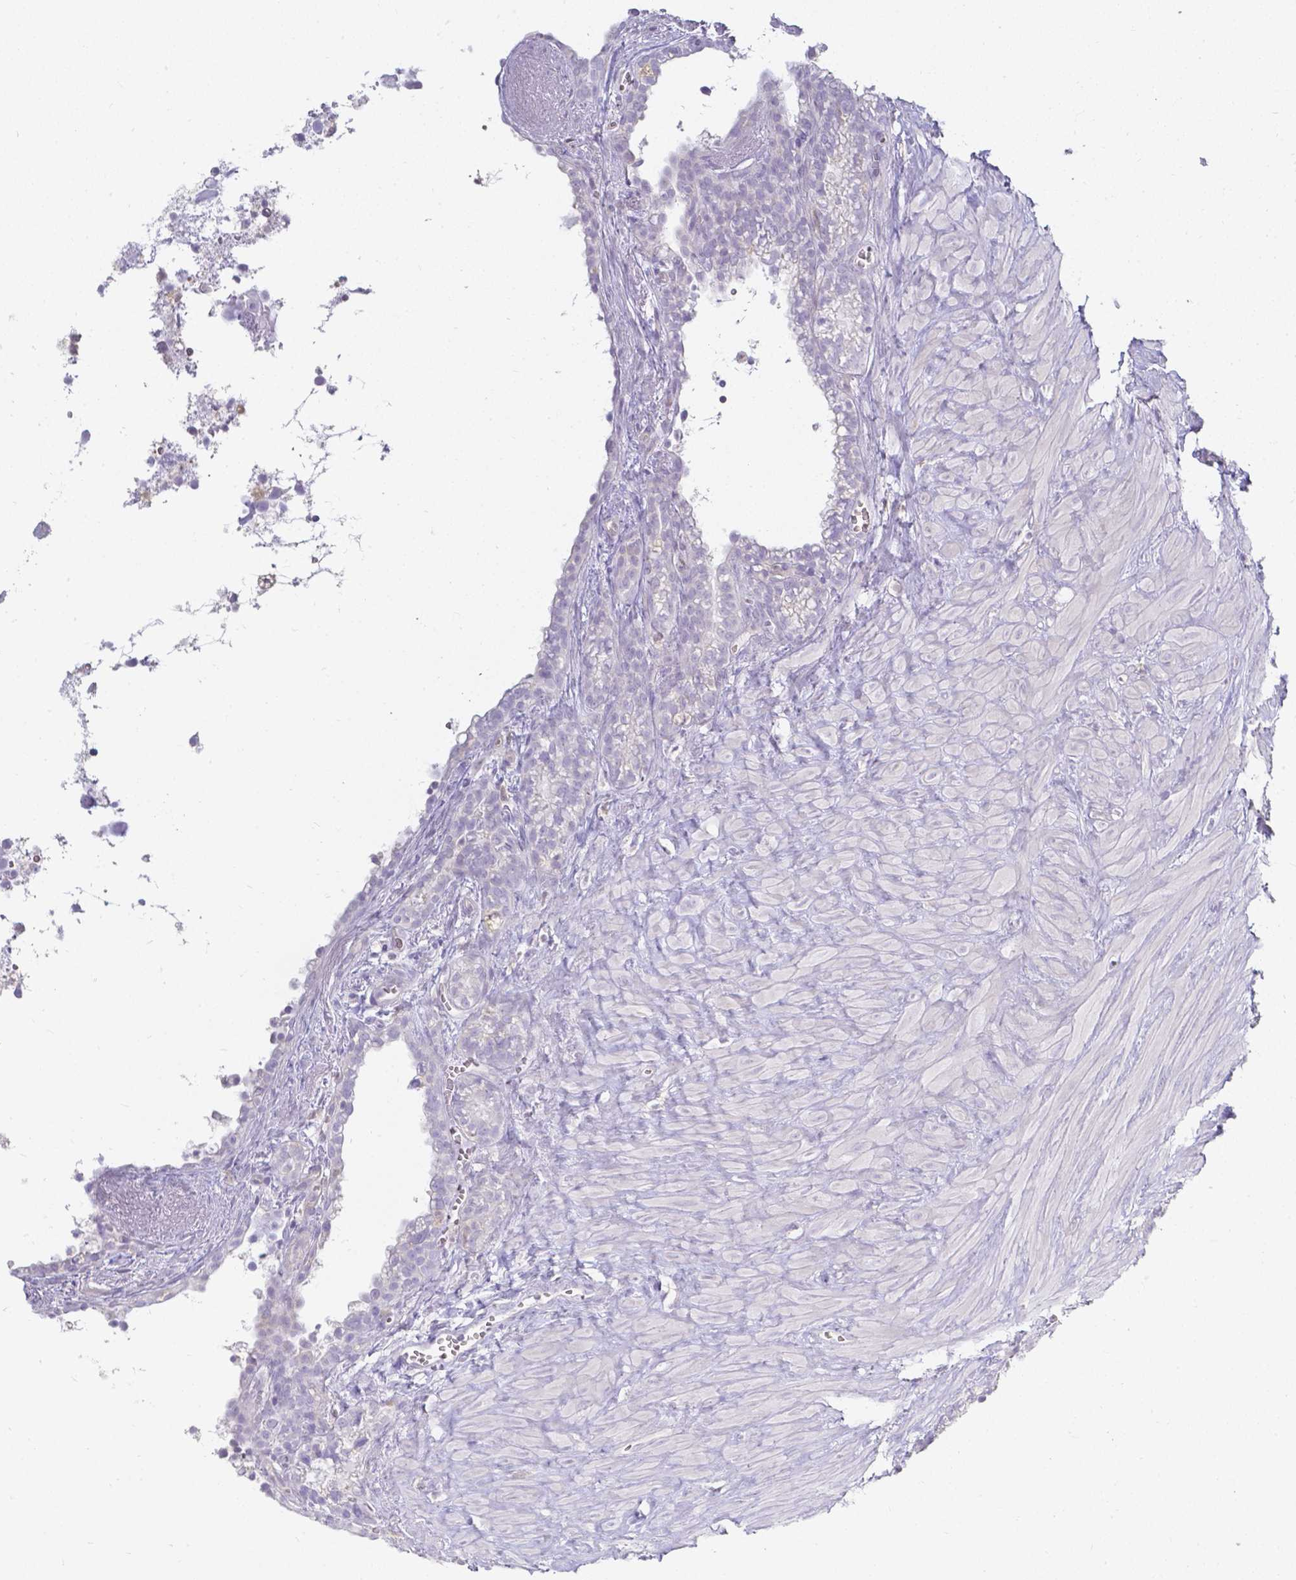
{"staining": {"intensity": "negative", "quantity": "none", "location": "none"}, "tissue": "seminal vesicle", "cell_type": "Glandular cells", "image_type": "normal", "snomed": [{"axis": "morphology", "description": "Normal tissue, NOS"}, {"axis": "topography", "description": "Seminal veicle"}], "caption": "Seminal vesicle was stained to show a protein in brown. There is no significant positivity in glandular cells. (IHC, brightfield microscopy, high magnification).", "gene": "KCNH1", "patient": {"sex": "male", "age": 76}}